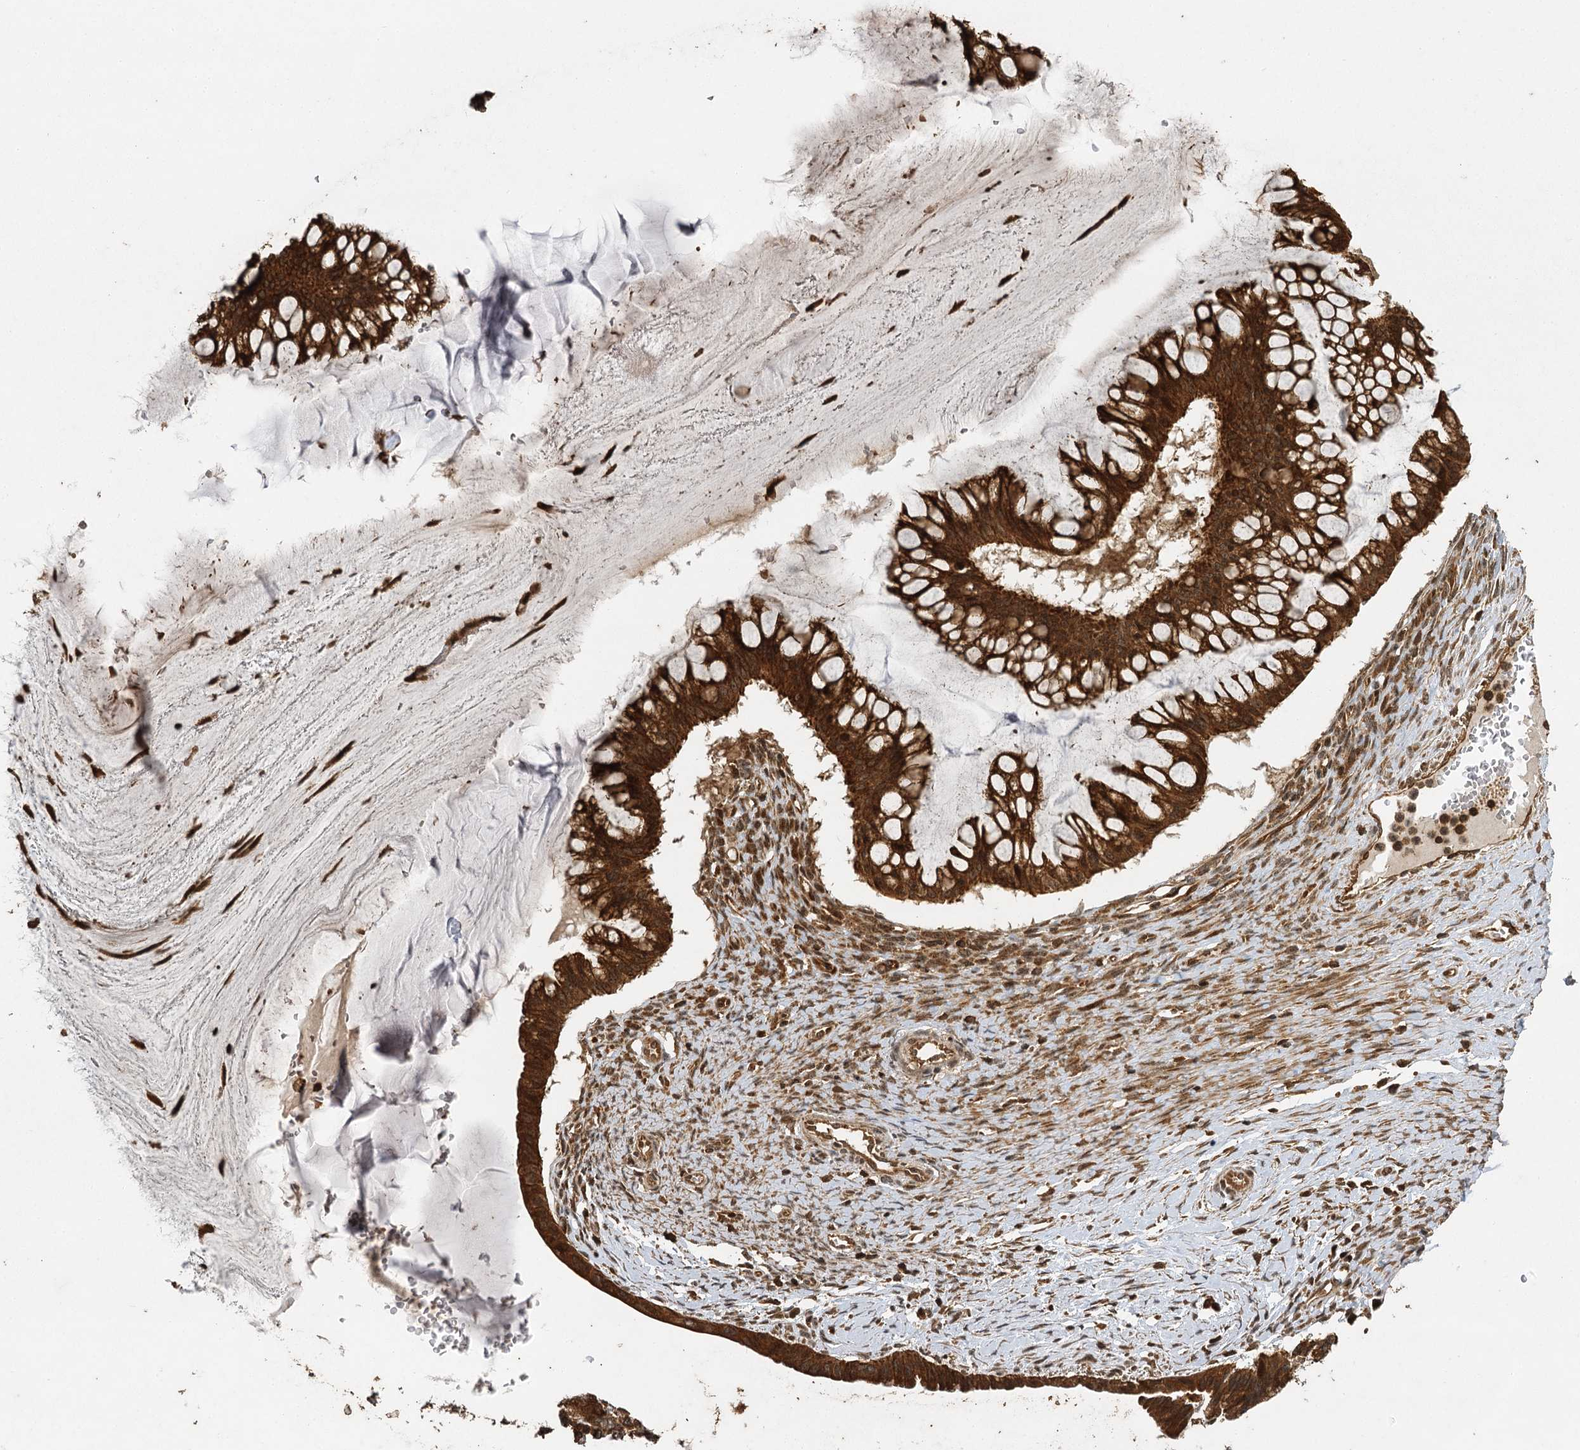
{"staining": {"intensity": "strong", "quantity": ">75%", "location": "cytoplasmic/membranous,nuclear"}, "tissue": "ovarian cancer", "cell_type": "Tumor cells", "image_type": "cancer", "snomed": [{"axis": "morphology", "description": "Cystadenocarcinoma, mucinous, NOS"}, {"axis": "topography", "description": "Ovary"}], "caption": "Protein staining exhibits strong cytoplasmic/membranous and nuclear staining in about >75% of tumor cells in ovarian cancer (mucinous cystadenocarcinoma). (DAB (3,3'-diaminobenzidine) = brown stain, brightfield microscopy at high magnification).", "gene": "IL11RA", "patient": {"sex": "female", "age": 73}}